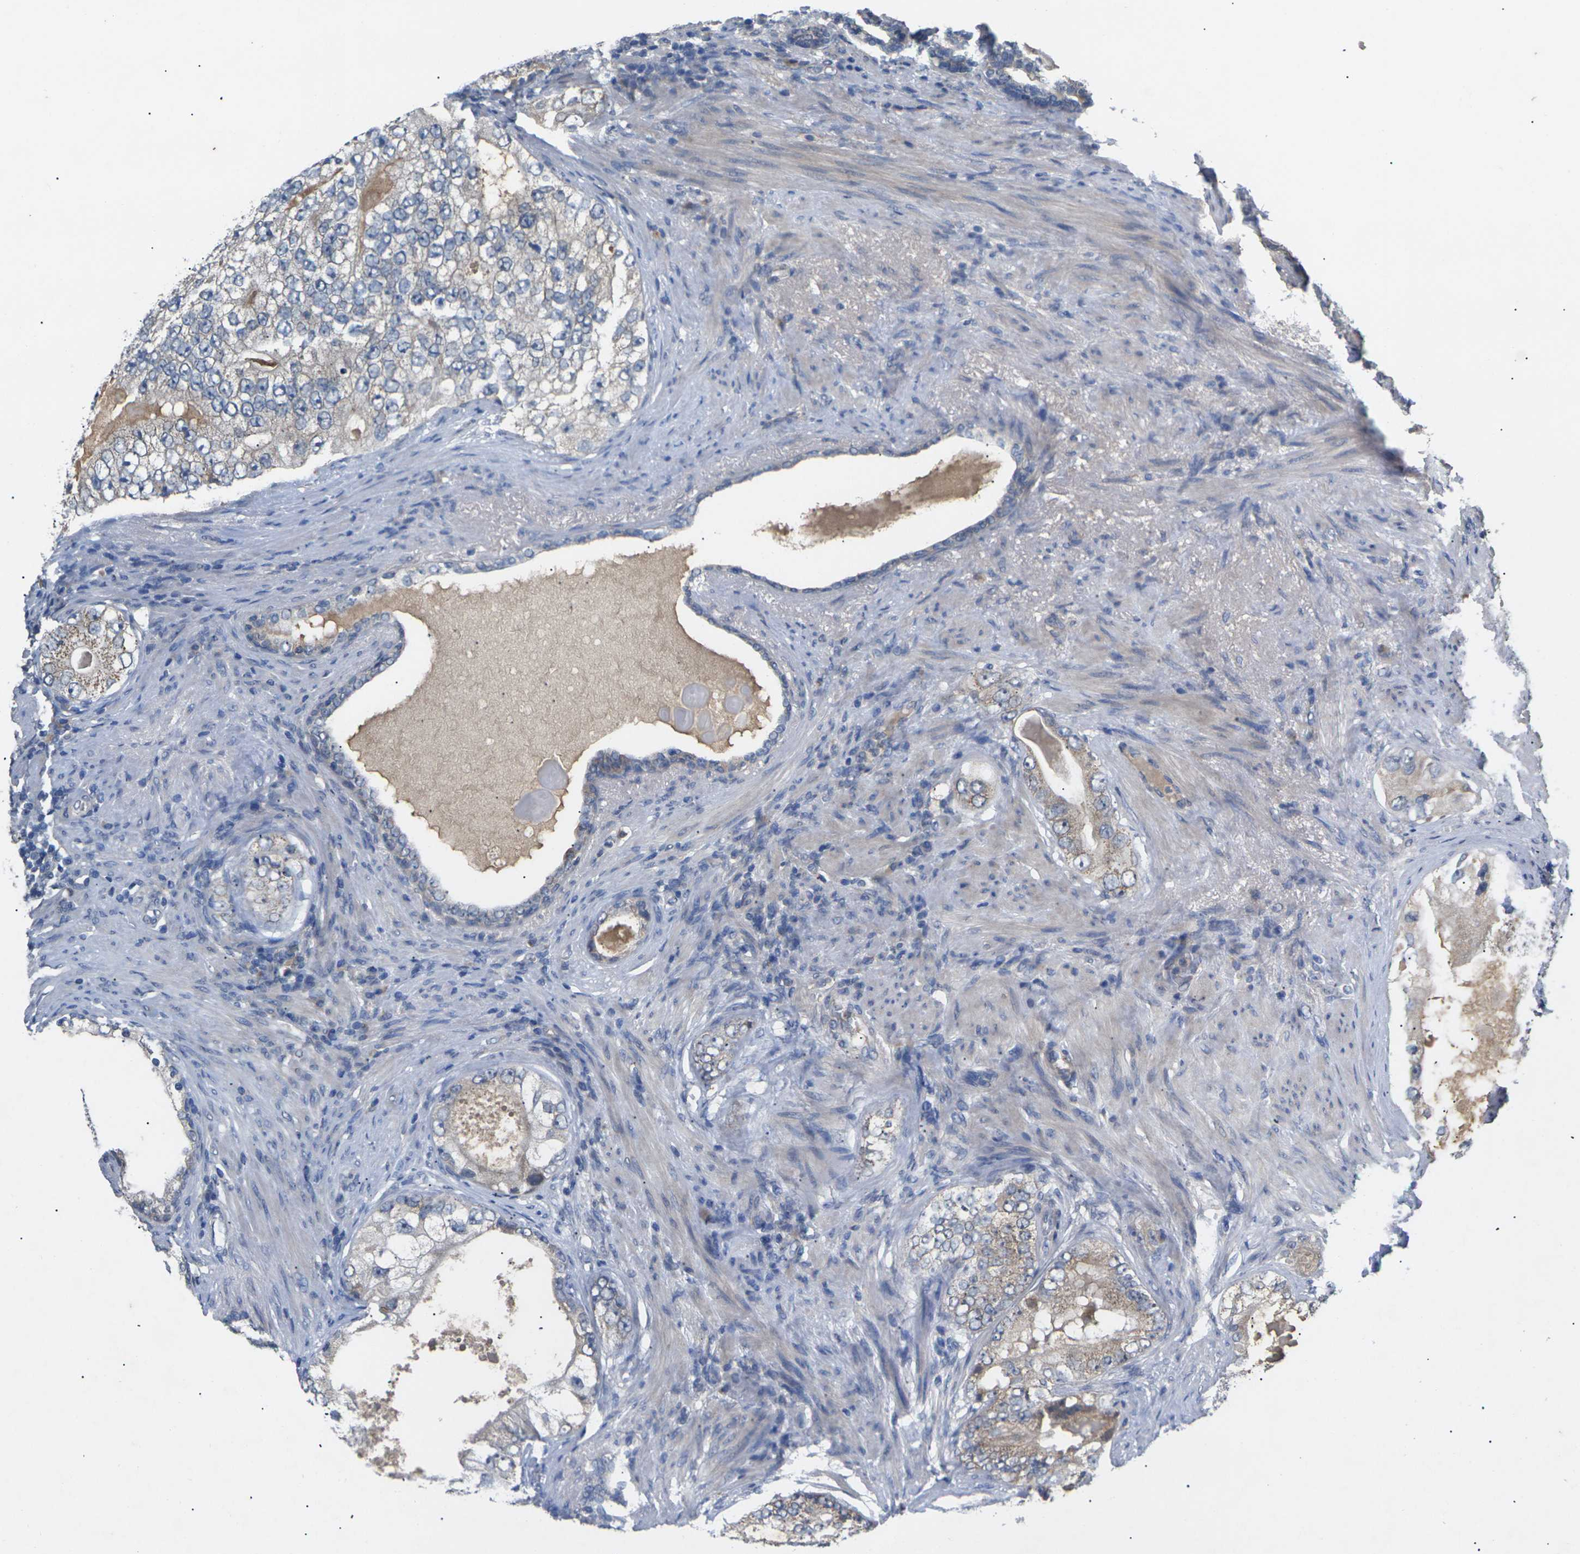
{"staining": {"intensity": "moderate", "quantity": "<25%", "location": "cytoplasmic/membranous"}, "tissue": "prostate cancer", "cell_type": "Tumor cells", "image_type": "cancer", "snomed": [{"axis": "morphology", "description": "Adenocarcinoma, High grade"}, {"axis": "topography", "description": "Prostate"}], "caption": "There is low levels of moderate cytoplasmic/membranous expression in tumor cells of prostate cancer, as demonstrated by immunohistochemical staining (brown color).", "gene": "SLC2A2", "patient": {"sex": "male", "age": 66}}